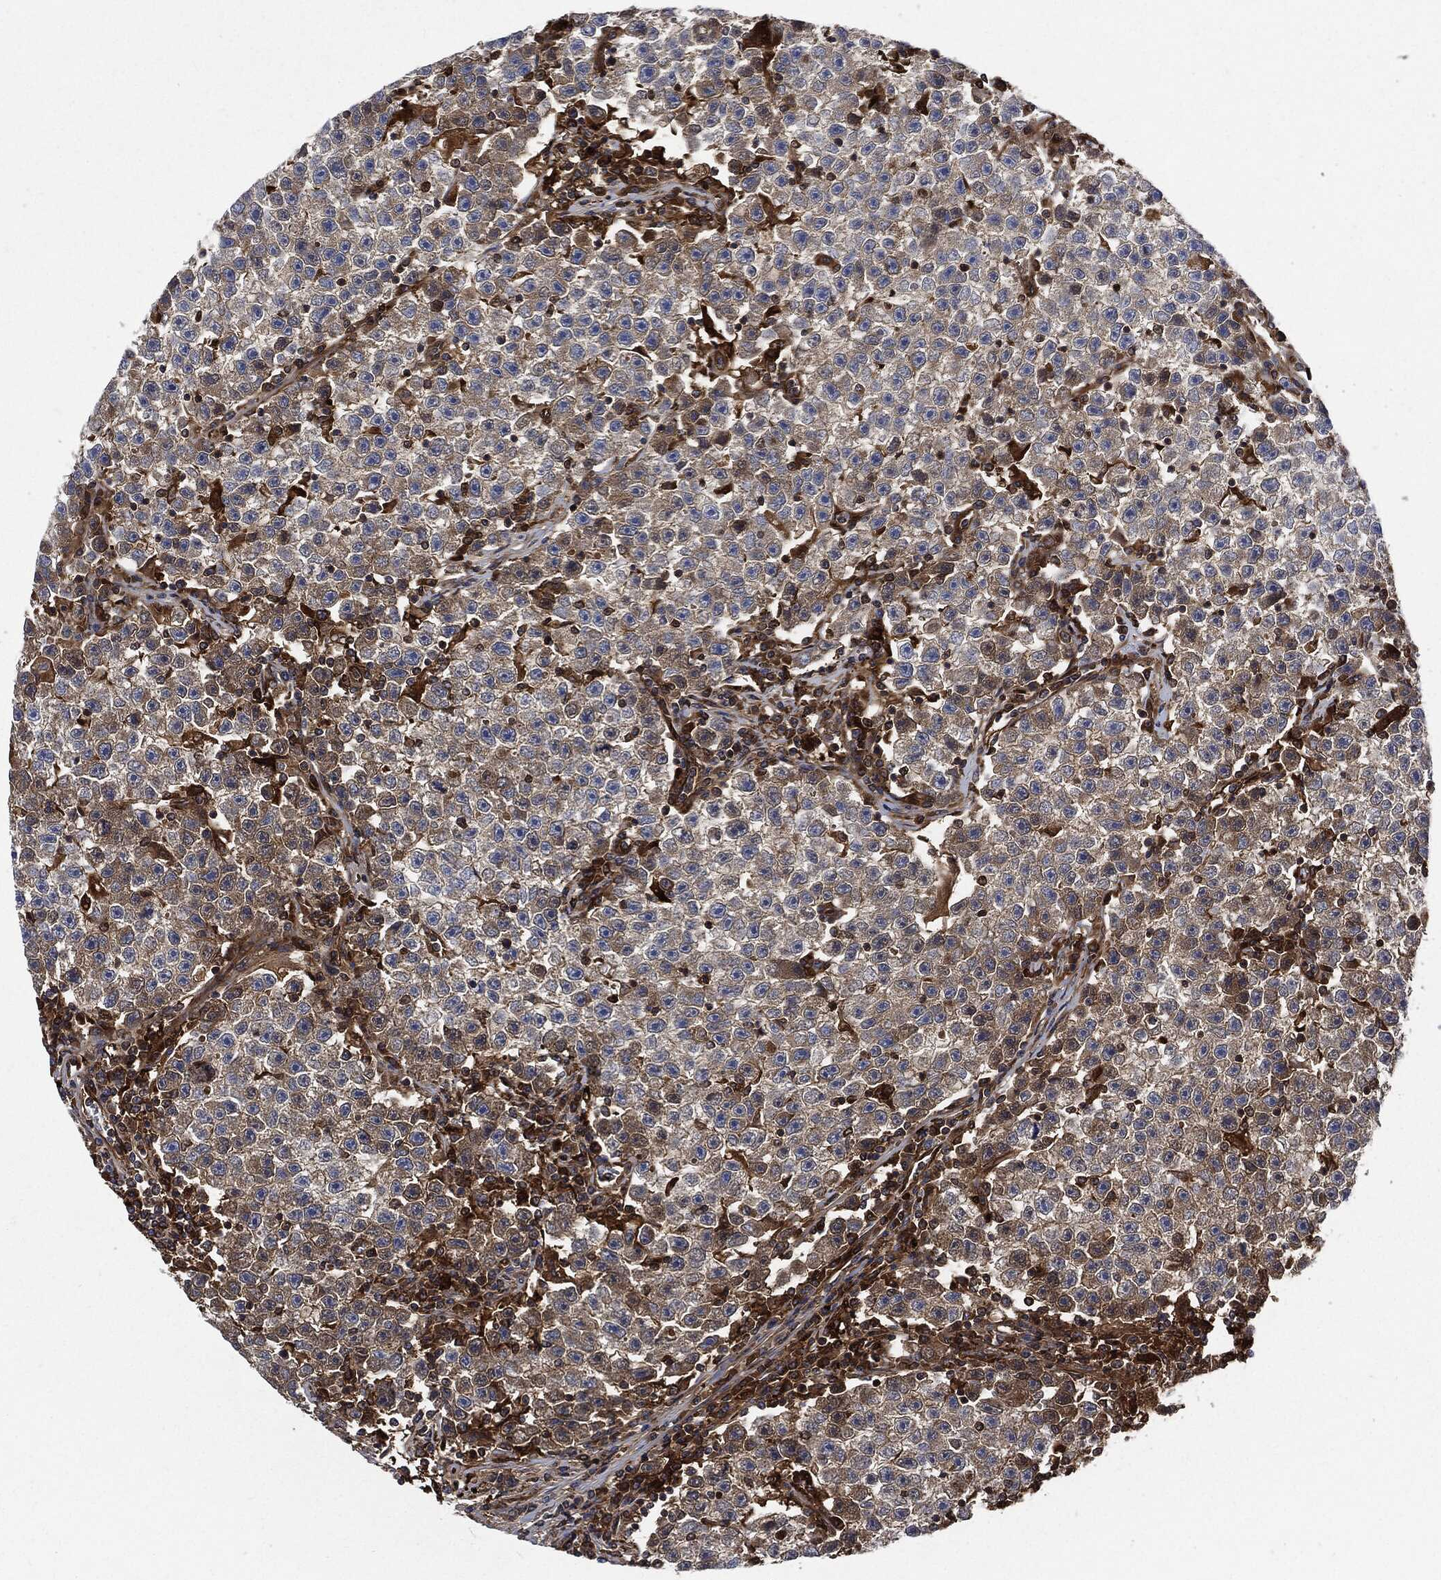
{"staining": {"intensity": "weak", "quantity": "<25%", "location": "cytoplasmic/membranous"}, "tissue": "testis cancer", "cell_type": "Tumor cells", "image_type": "cancer", "snomed": [{"axis": "morphology", "description": "Seminoma, NOS"}, {"axis": "topography", "description": "Testis"}], "caption": "An immunohistochemistry (IHC) histopathology image of testis cancer (seminoma) is shown. There is no staining in tumor cells of testis cancer (seminoma).", "gene": "XPNPEP1", "patient": {"sex": "male", "age": 22}}